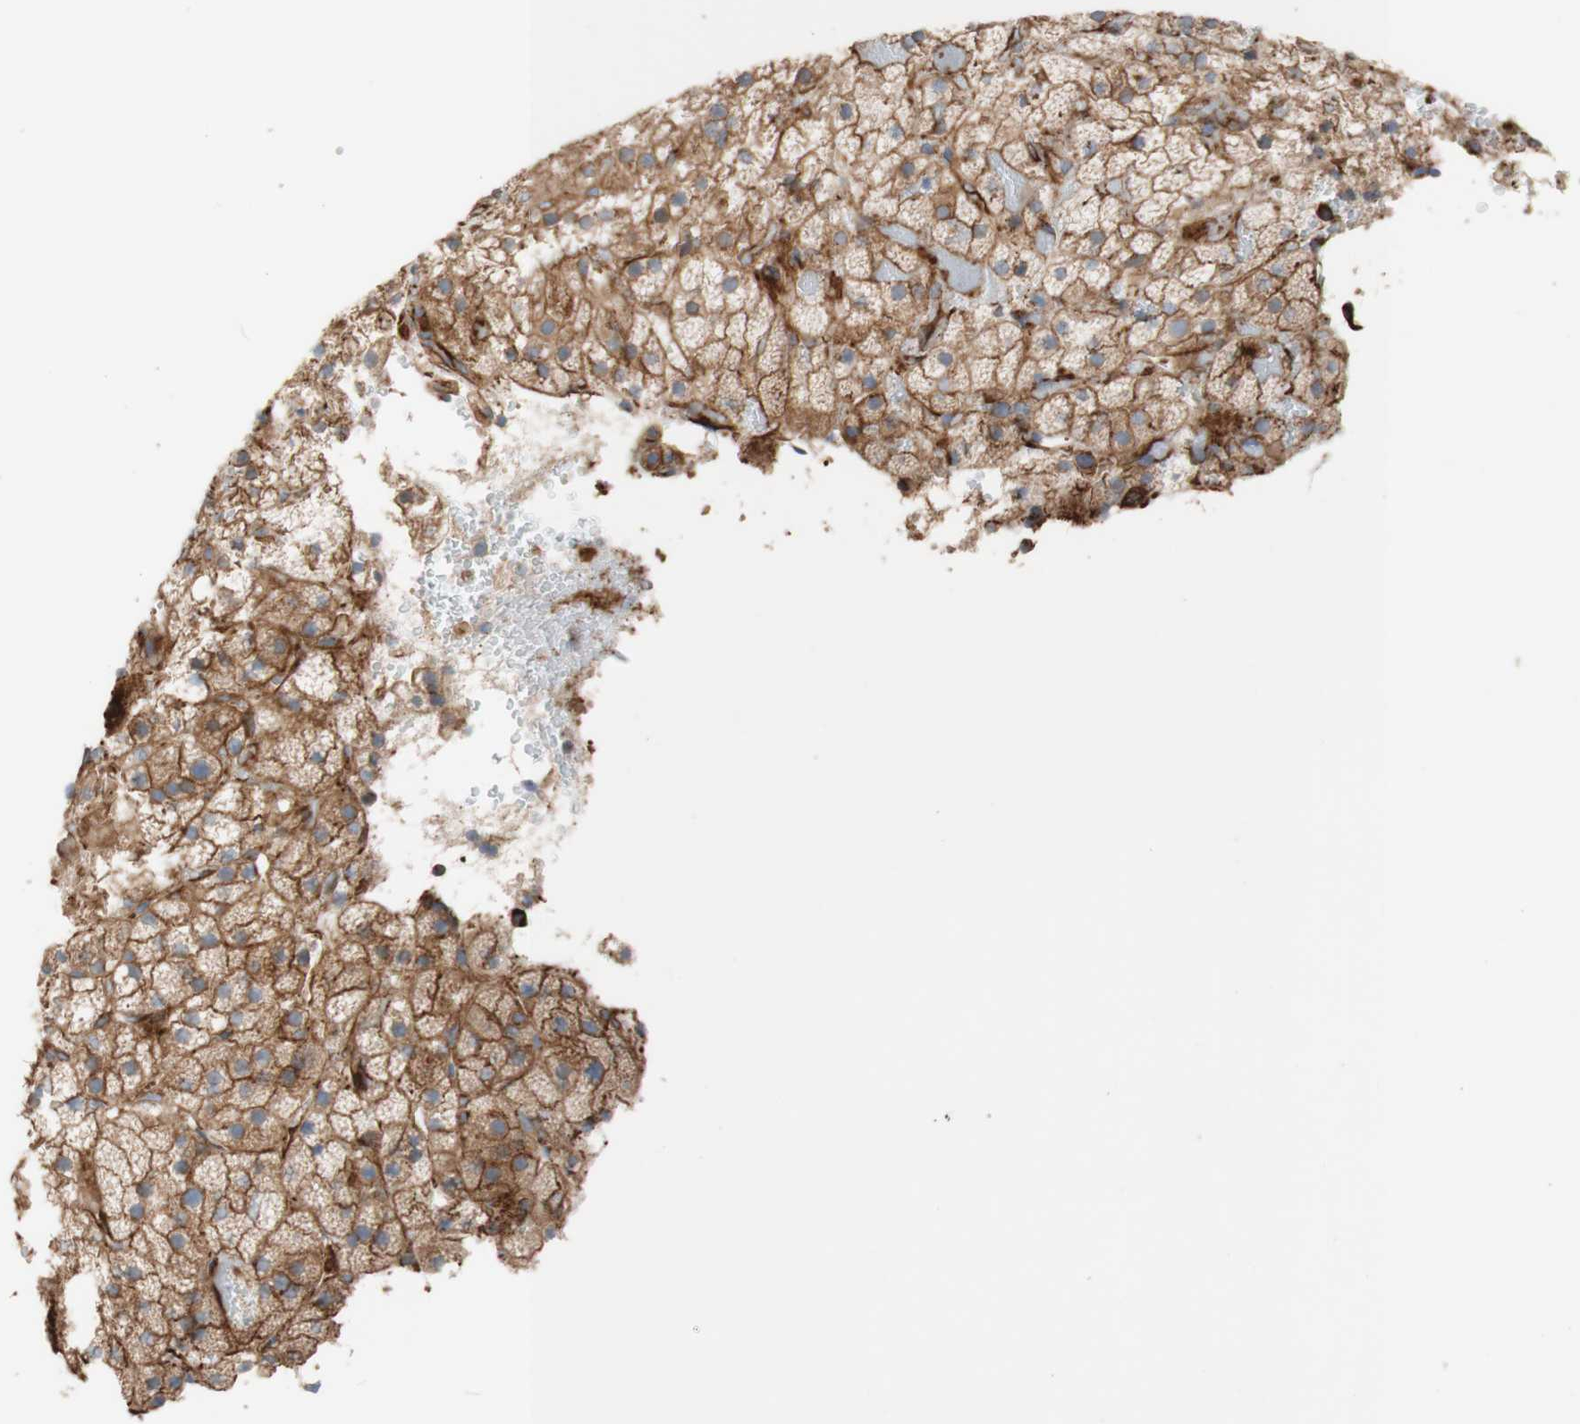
{"staining": {"intensity": "moderate", "quantity": ">75%", "location": "cytoplasmic/membranous"}, "tissue": "adrenal gland", "cell_type": "Glandular cells", "image_type": "normal", "snomed": [{"axis": "morphology", "description": "Normal tissue, NOS"}, {"axis": "topography", "description": "Adrenal gland"}], "caption": "Brown immunohistochemical staining in normal adrenal gland shows moderate cytoplasmic/membranous expression in approximately >75% of glandular cells. The protein is stained brown, and the nuclei are stained in blue (DAB IHC with brightfield microscopy, high magnification).", "gene": "C1orf43", "patient": {"sex": "female", "age": 59}}